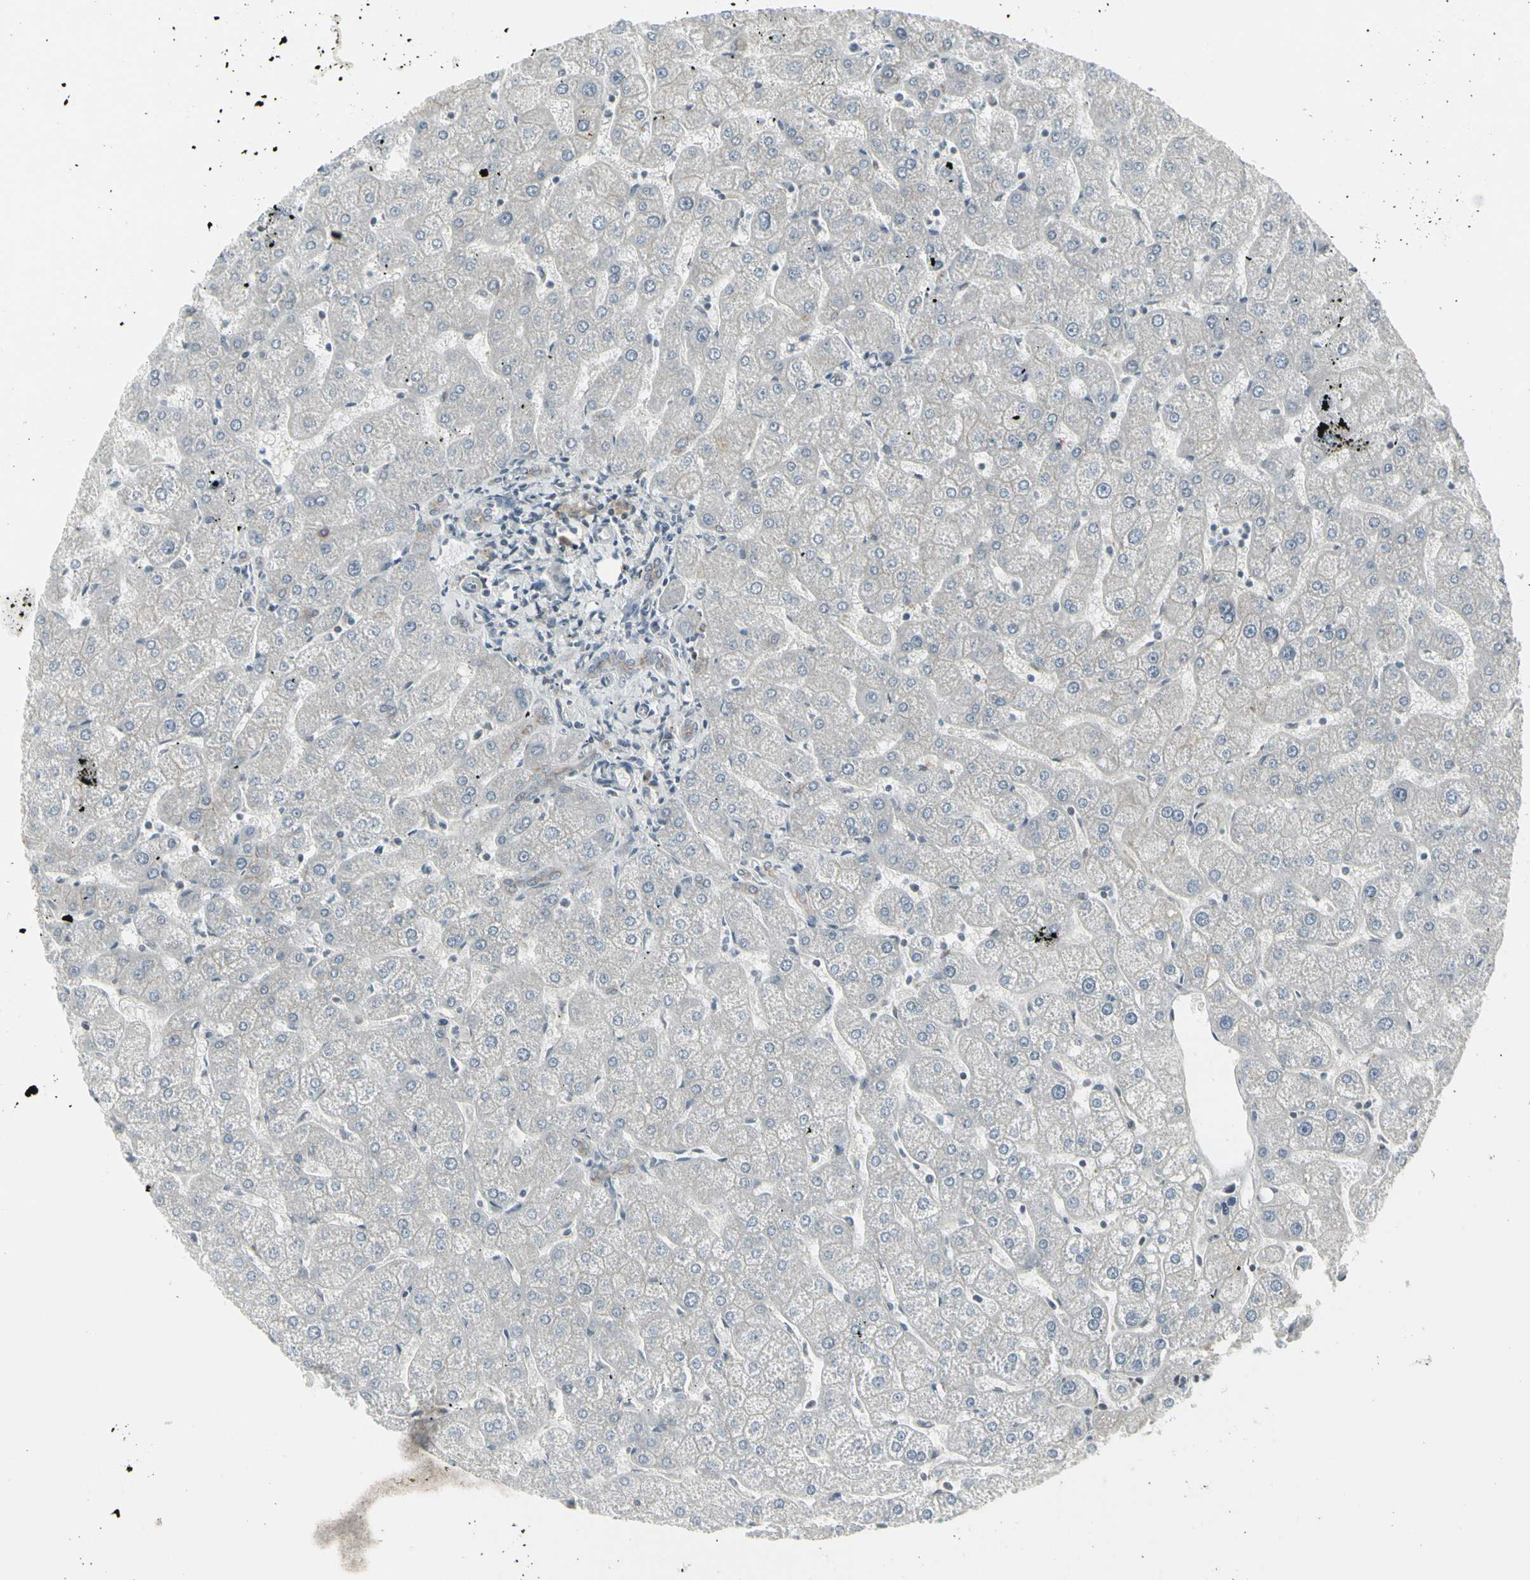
{"staining": {"intensity": "weak", "quantity": ">75%", "location": "cytoplasmic/membranous"}, "tissue": "liver", "cell_type": "Cholangiocytes", "image_type": "normal", "snomed": [{"axis": "morphology", "description": "Normal tissue, NOS"}, {"axis": "topography", "description": "Liver"}], "caption": "This photomicrograph reveals normal liver stained with IHC to label a protein in brown. The cytoplasmic/membranous of cholangiocytes show weak positivity for the protein. Nuclei are counter-stained blue.", "gene": "EPS15", "patient": {"sex": "male", "age": 67}}